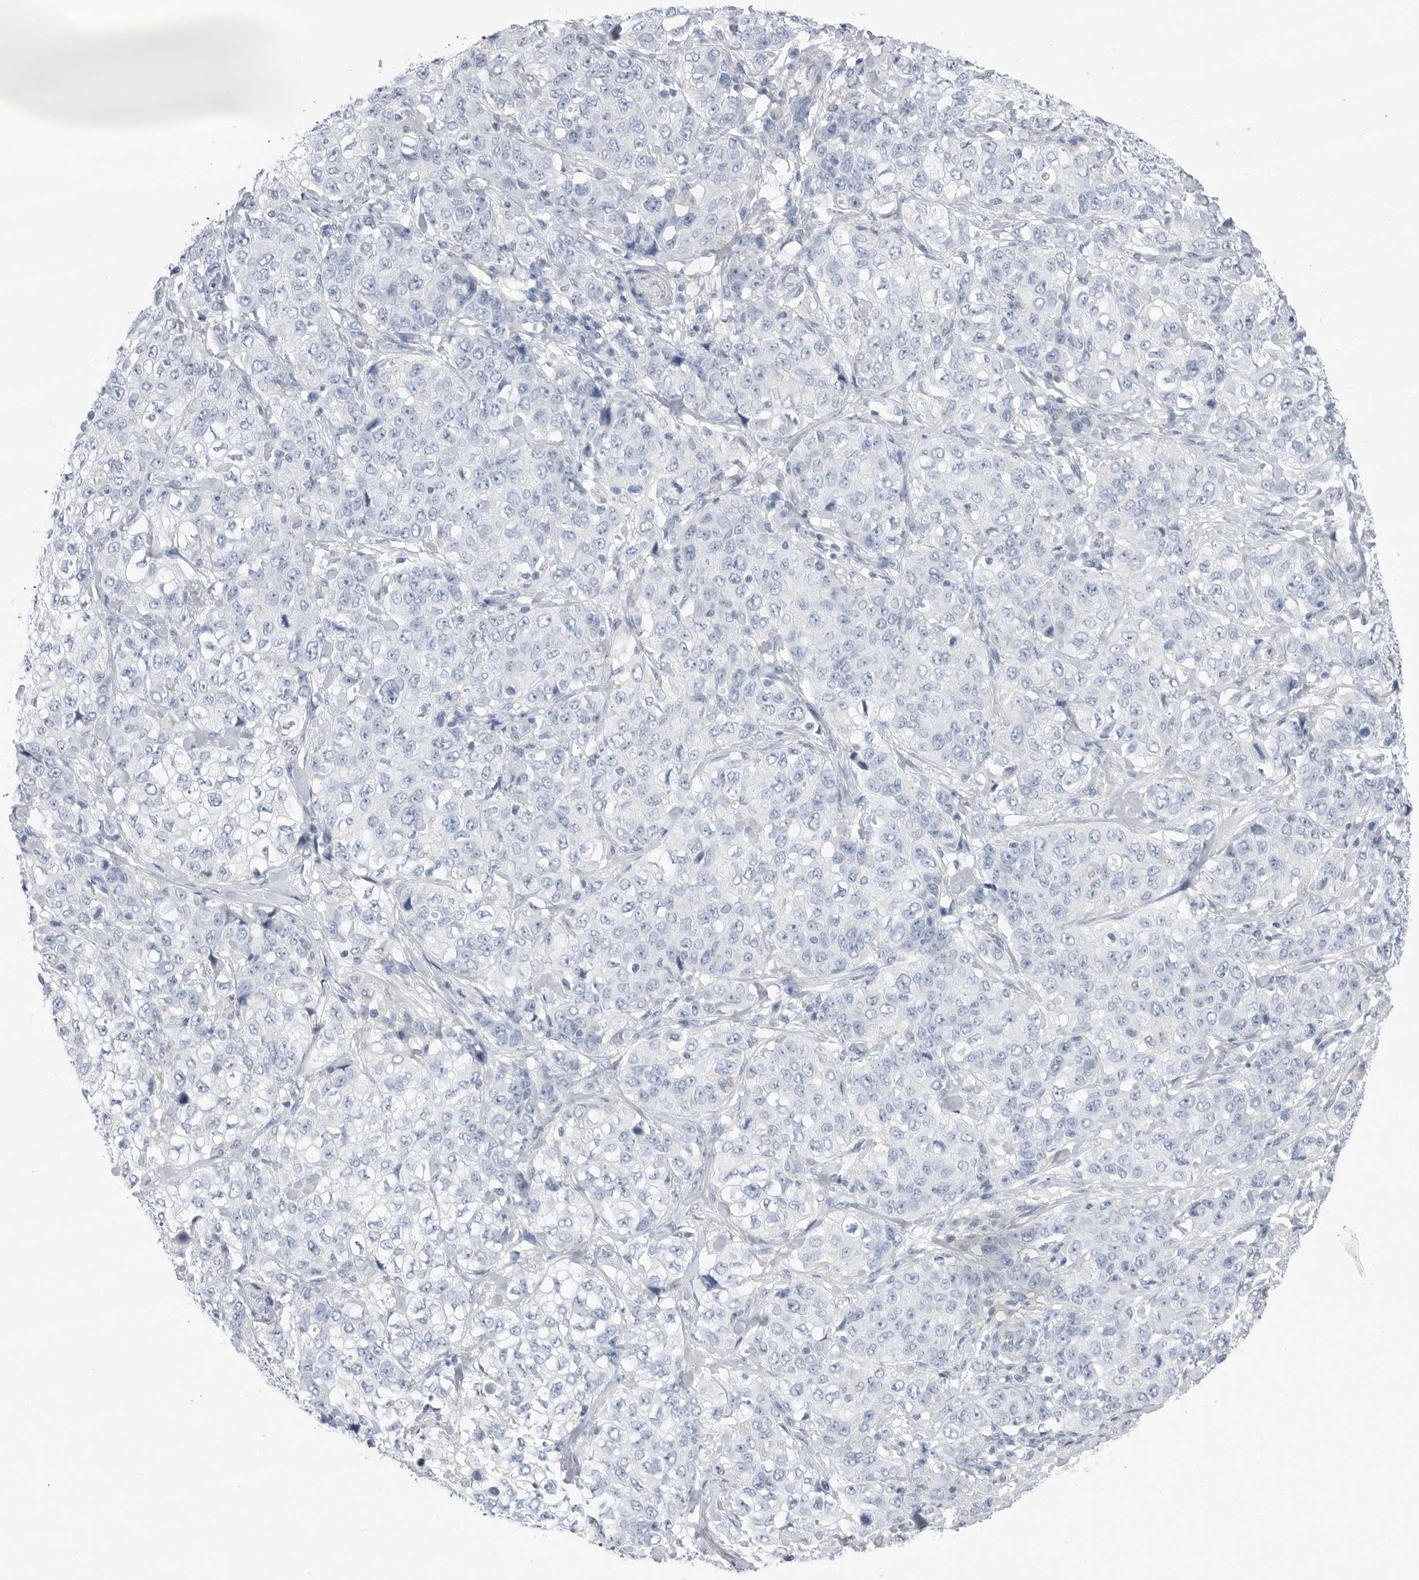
{"staining": {"intensity": "negative", "quantity": "none", "location": "none"}, "tissue": "stomach cancer", "cell_type": "Tumor cells", "image_type": "cancer", "snomed": [{"axis": "morphology", "description": "Adenocarcinoma, NOS"}, {"axis": "topography", "description": "Stomach"}], "caption": "This is a image of immunohistochemistry staining of adenocarcinoma (stomach), which shows no staining in tumor cells.", "gene": "ABHD12", "patient": {"sex": "male", "age": 48}}